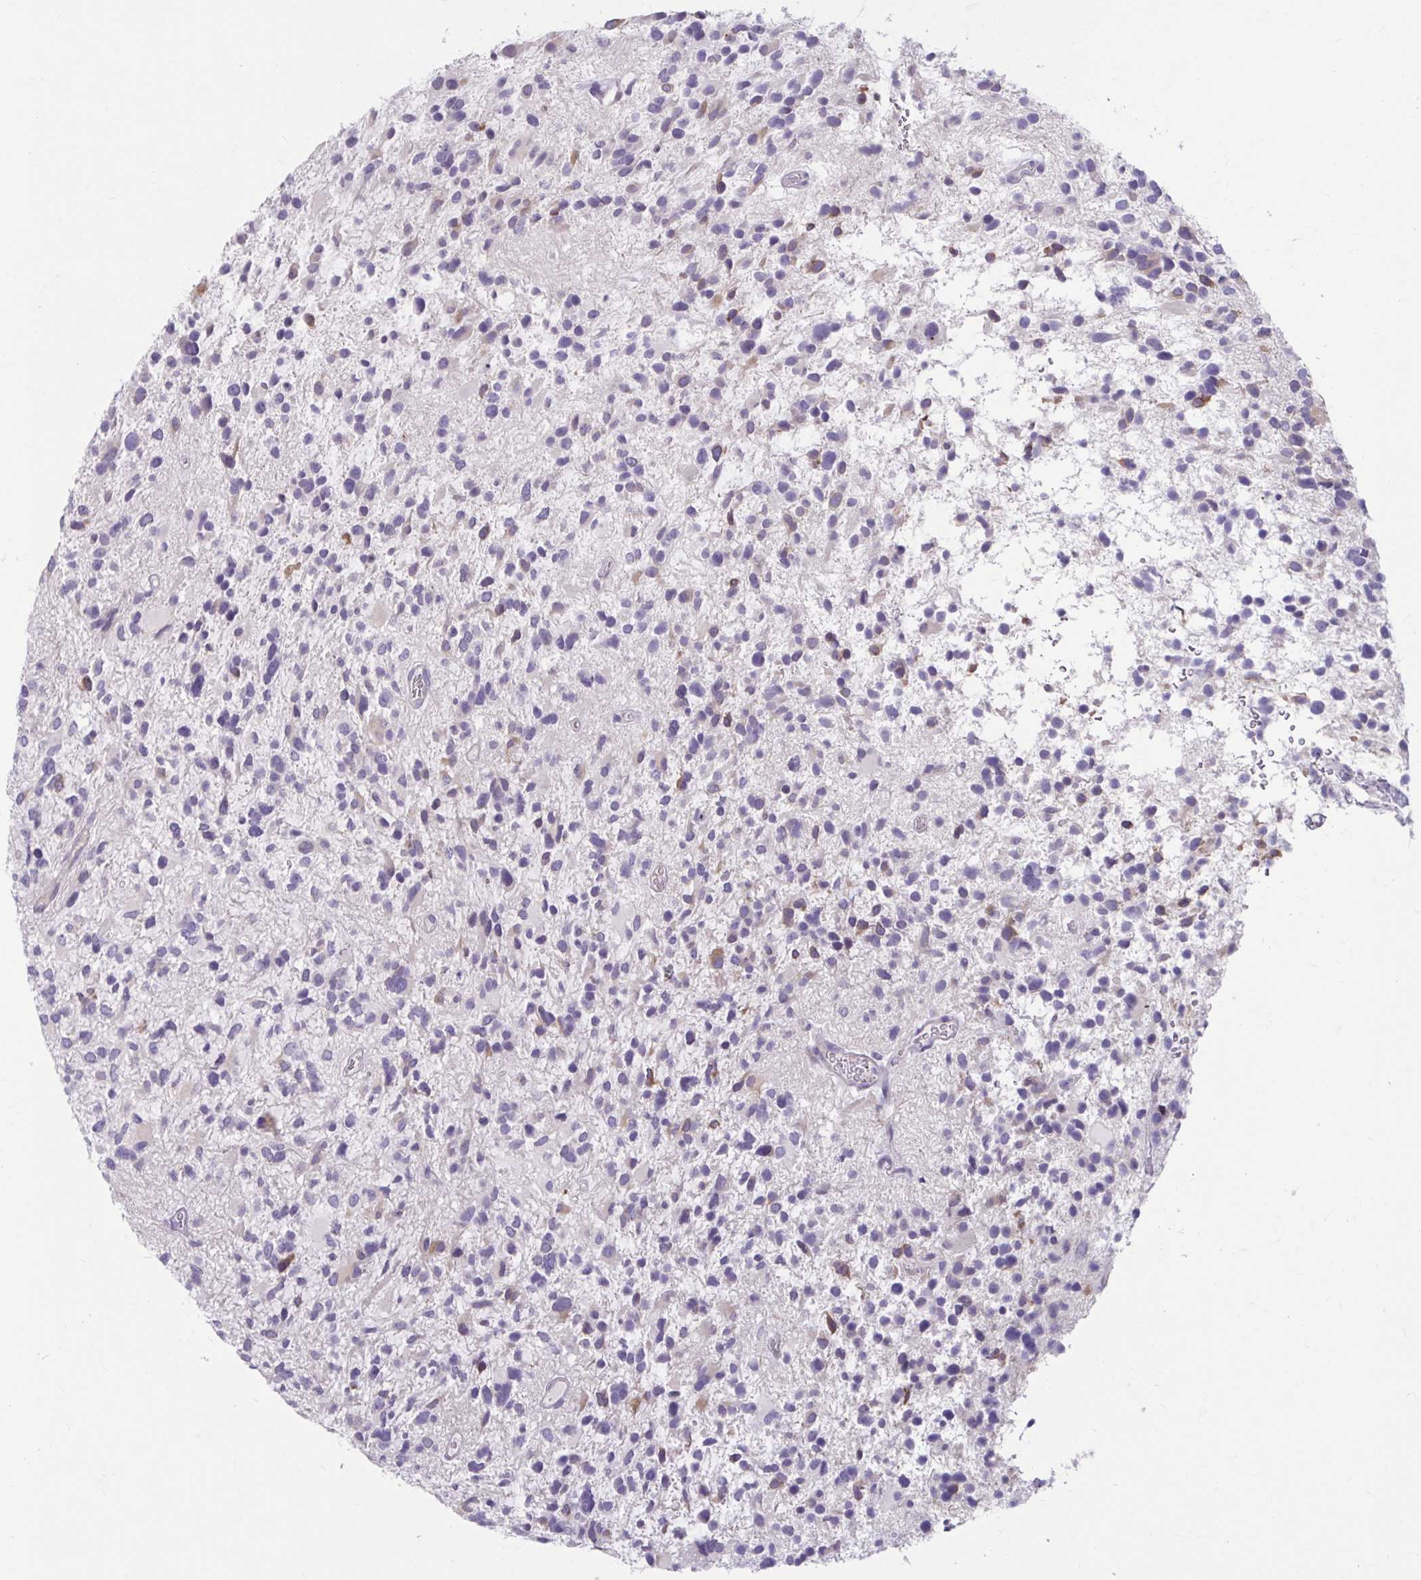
{"staining": {"intensity": "moderate", "quantity": "<25%", "location": "cytoplasmic/membranous"}, "tissue": "glioma", "cell_type": "Tumor cells", "image_type": "cancer", "snomed": [{"axis": "morphology", "description": "Glioma, malignant, High grade"}, {"axis": "topography", "description": "Brain"}], "caption": "The image shows staining of malignant high-grade glioma, revealing moderate cytoplasmic/membranous protein staining (brown color) within tumor cells.", "gene": "MSMO1", "patient": {"sex": "female", "age": 11}}